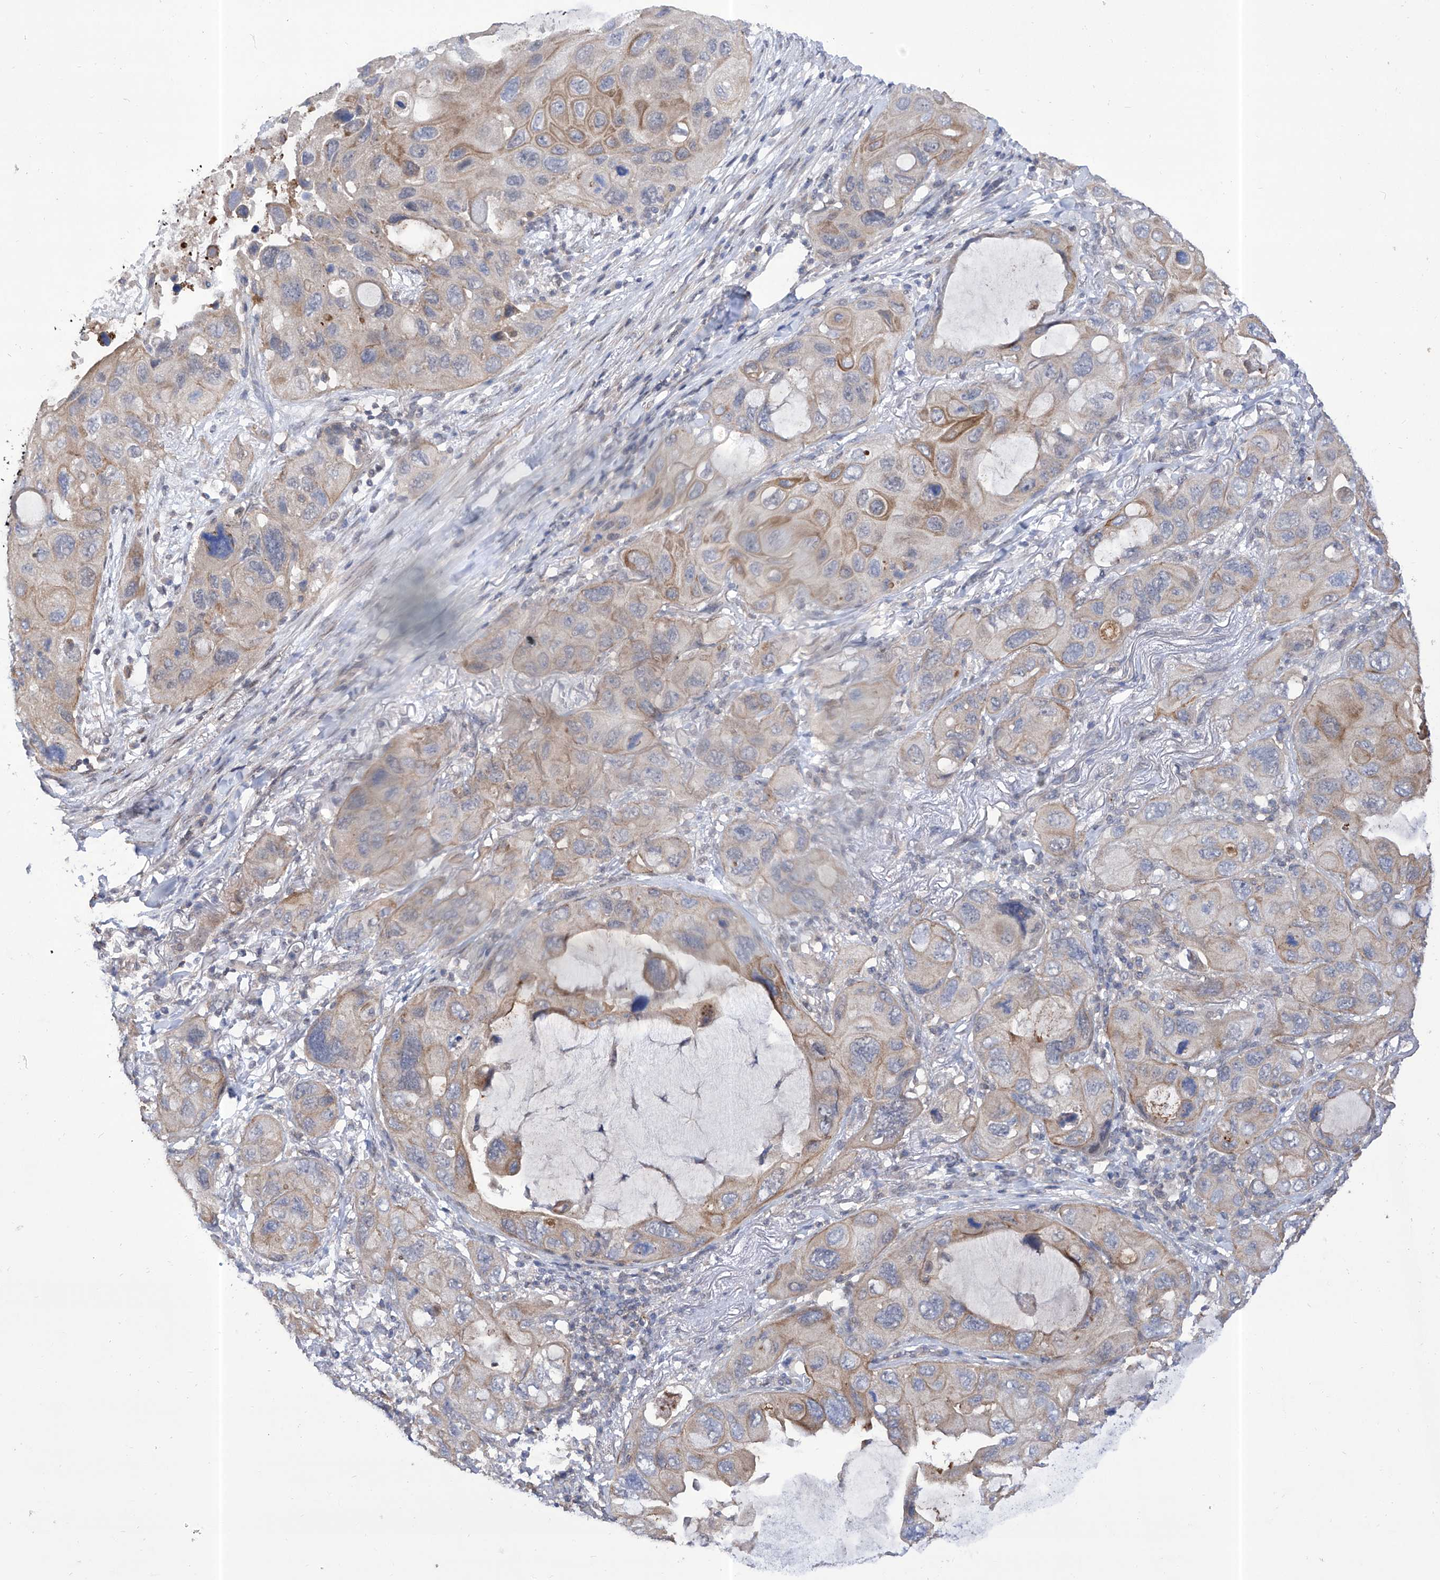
{"staining": {"intensity": "moderate", "quantity": "<25%", "location": "cytoplasmic/membranous"}, "tissue": "lung cancer", "cell_type": "Tumor cells", "image_type": "cancer", "snomed": [{"axis": "morphology", "description": "Squamous cell carcinoma, NOS"}, {"axis": "topography", "description": "Lung"}], "caption": "Protein expression analysis of squamous cell carcinoma (lung) shows moderate cytoplasmic/membranous staining in approximately <25% of tumor cells.", "gene": "KIFC2", "patient": {"sex": "female", "age": 73}}